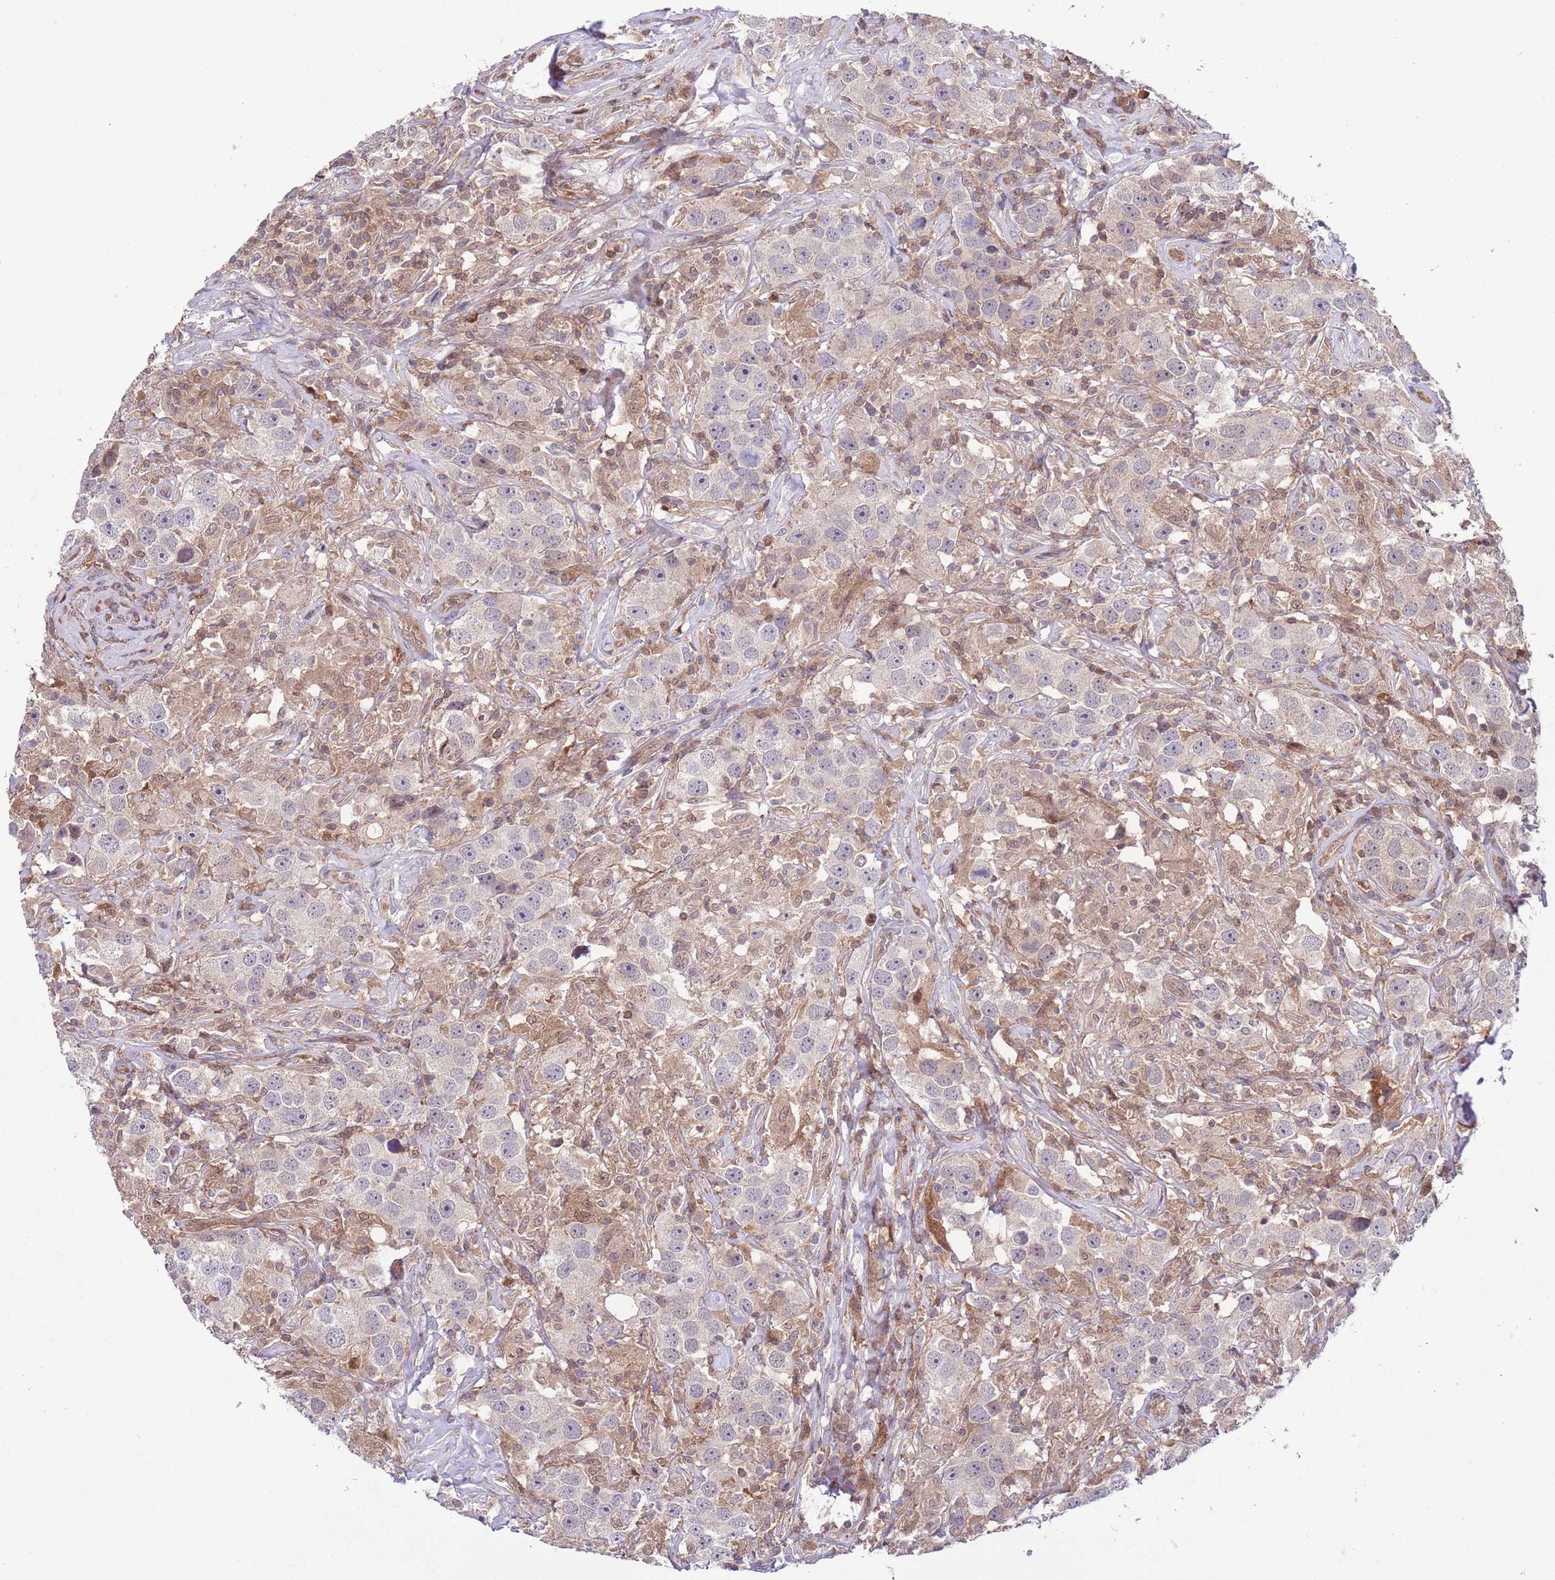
{"staining": {"intensity": "negative", "quantity": "none", "location": "none"}, "tissue": "testis cancer", "cell_type": "Tumor cells", "image_type": "cancer", "snomed": [{"axis": "morphology", "description": "Seminoma, NOS"}, {"axis": "topography", "description": "Testis"}], "caption": "IHC micrograph of neoplastic tissue: human testis cancer stained with DAB reveals no significant protein positivity in tumor cells. (DAB (3,3'-diaminobenzidine) immunohistochemistry (IHC), high magnification).", "gene": "HDHD2", "patient": {"sex": "male", "age": 49}}